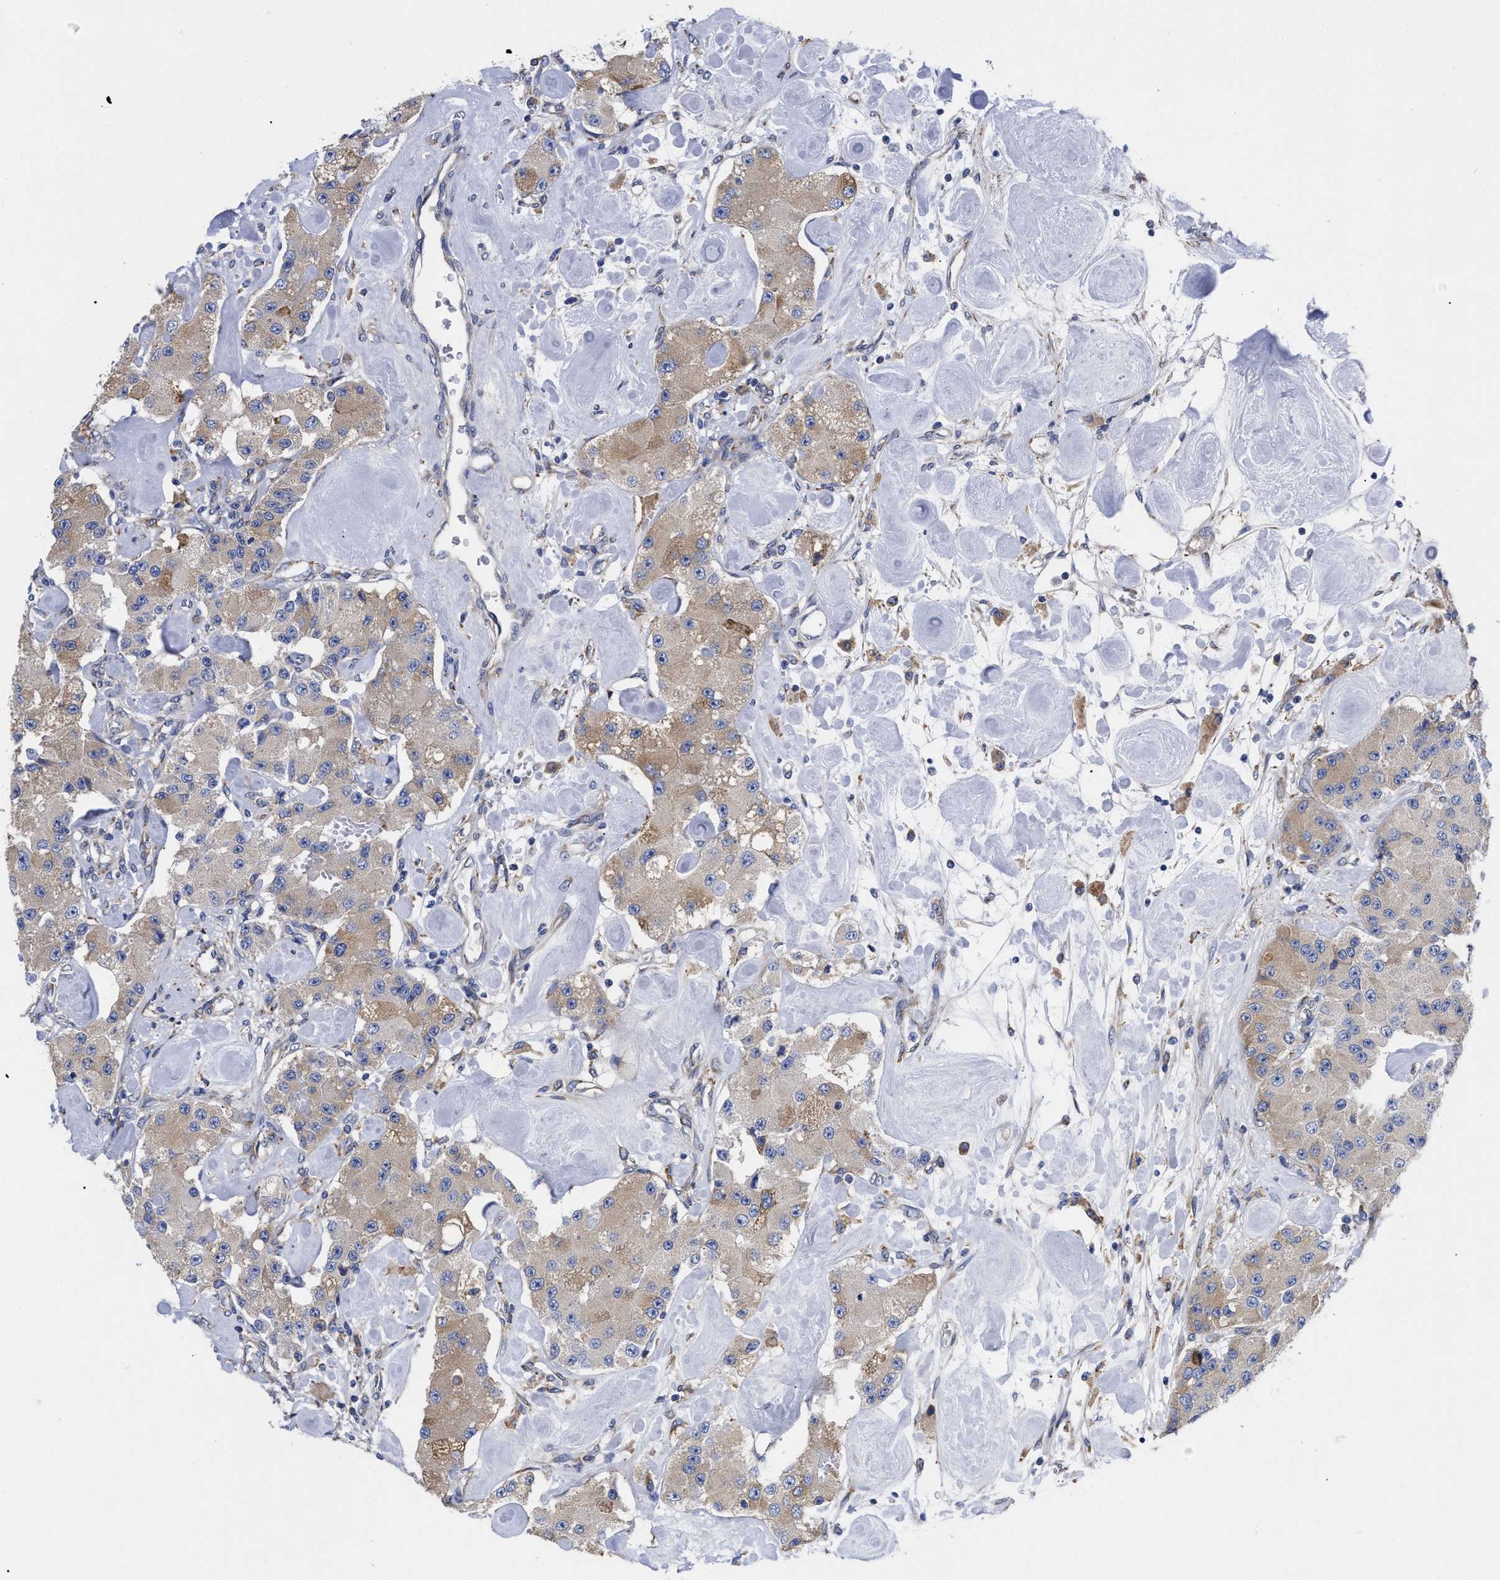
{"staining": {"intensity": "weak", "quantity": ">75%", "location": "cytoplasmic/membranous"}, "tissue": "carcinoid", "cell_type": "Tumor cells", "image_type": "cancer", "snomed": [{"axis": "morphology", "description": "Carcinoid, malignant, NOS"}, {"axis": "topography", "description": "Pancreas"}], "caption": "IHC (DAB) staining of human carcinoid exhibits weak cytoplasmic/membranous protein staining in about >75% of tumor cells. (DAB IHC with brightfield microscopy, high magnification).", "gene": "CFAP298", "patient": {"sex": "male", "age": 41}}